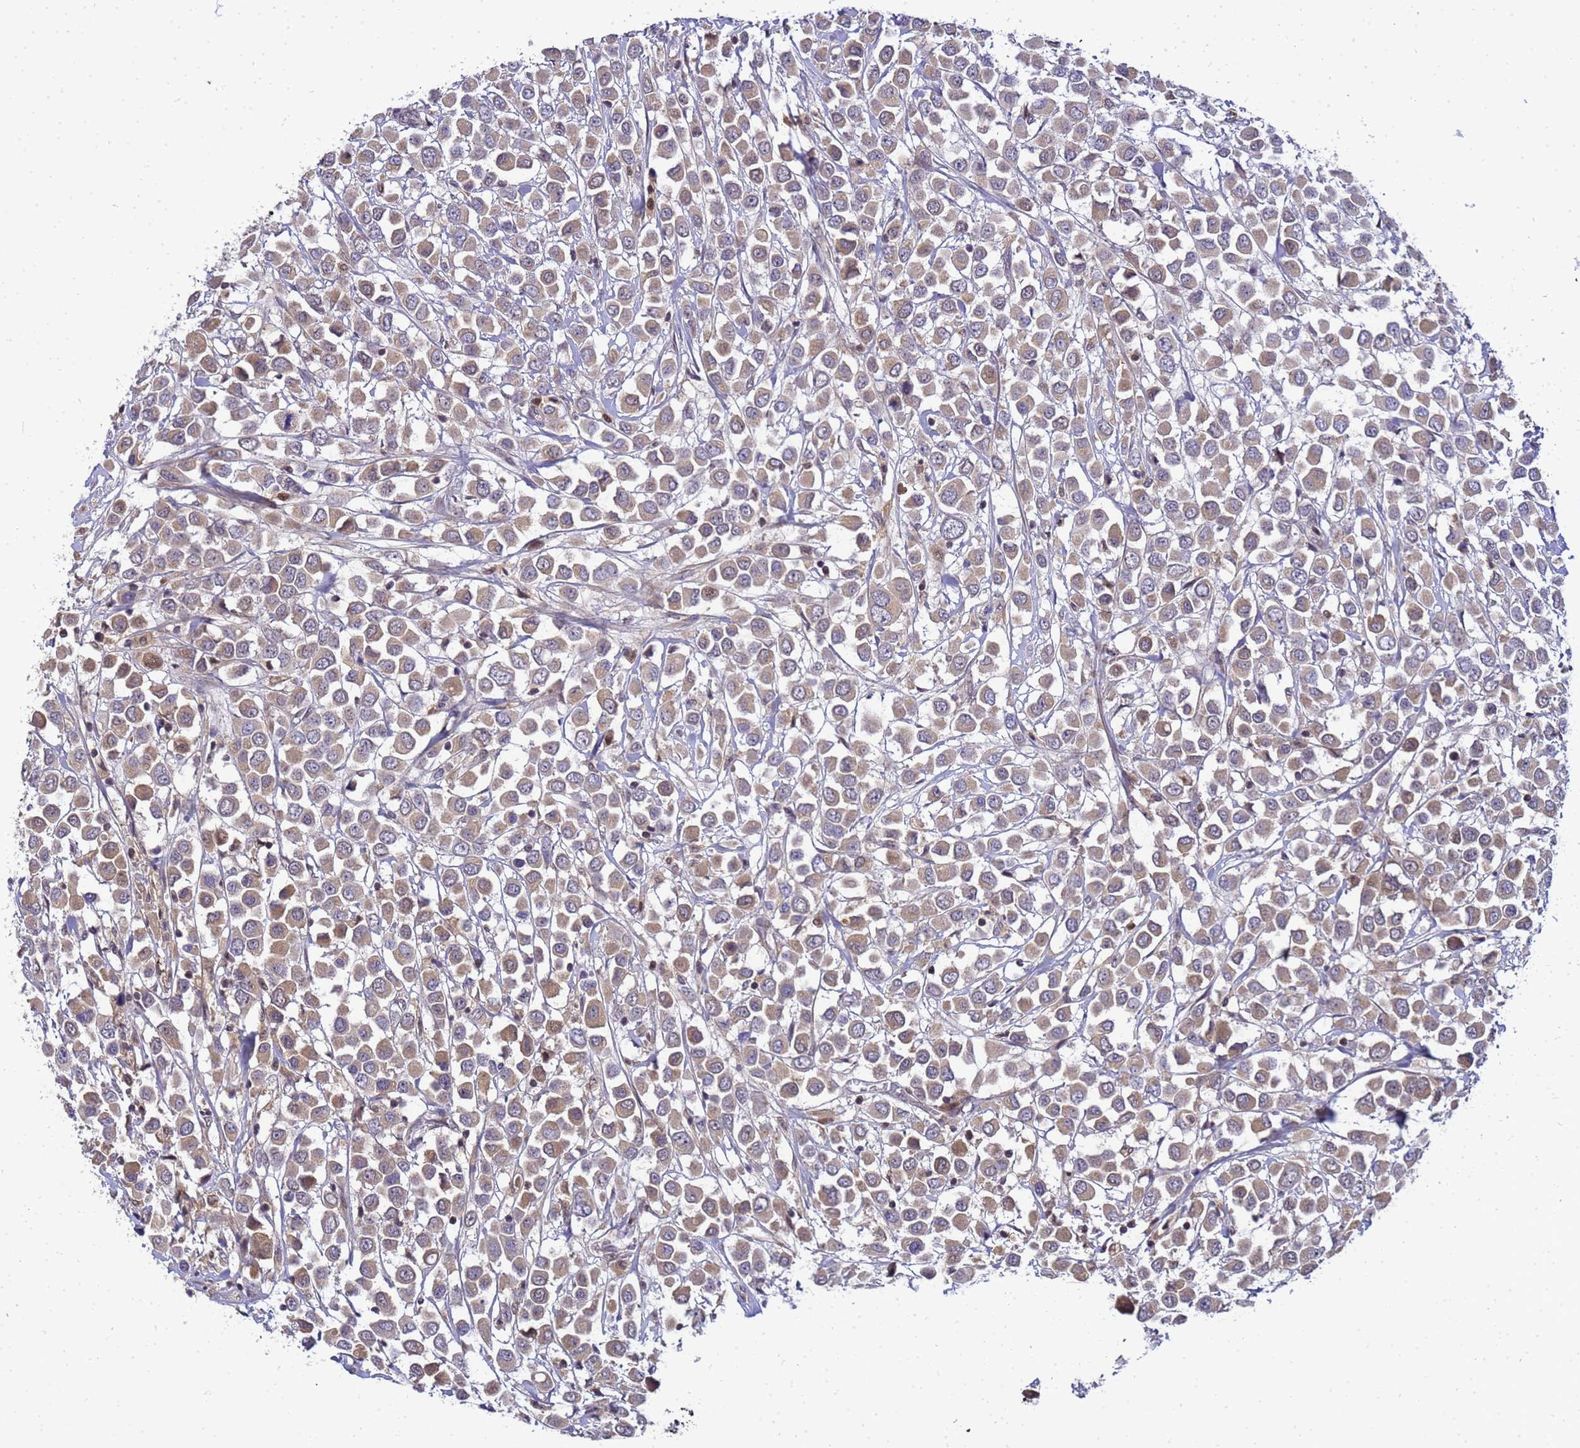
{"staining": {"intensity": "moderate", "quantity": ">75%", "location": "cytoplasmic/membranous"}, "tissue": "breast cancer", "cell_type": "Tumor cells", "image_type": "cancer", "snomed": [{"axis": "morphology", "description": "Duct carcinoma"}, {"axis": "topography", "description": "Breast"}], "caption": "Protein expression analysis of human breast cancer (infiltrating ductal carcinoma) reveals moderate cytoplasmic/membranous positivity in approximately >75% of tumor cells.", "gene": "TMEM74B", "patient": {"sex": "female", "age": 61}}